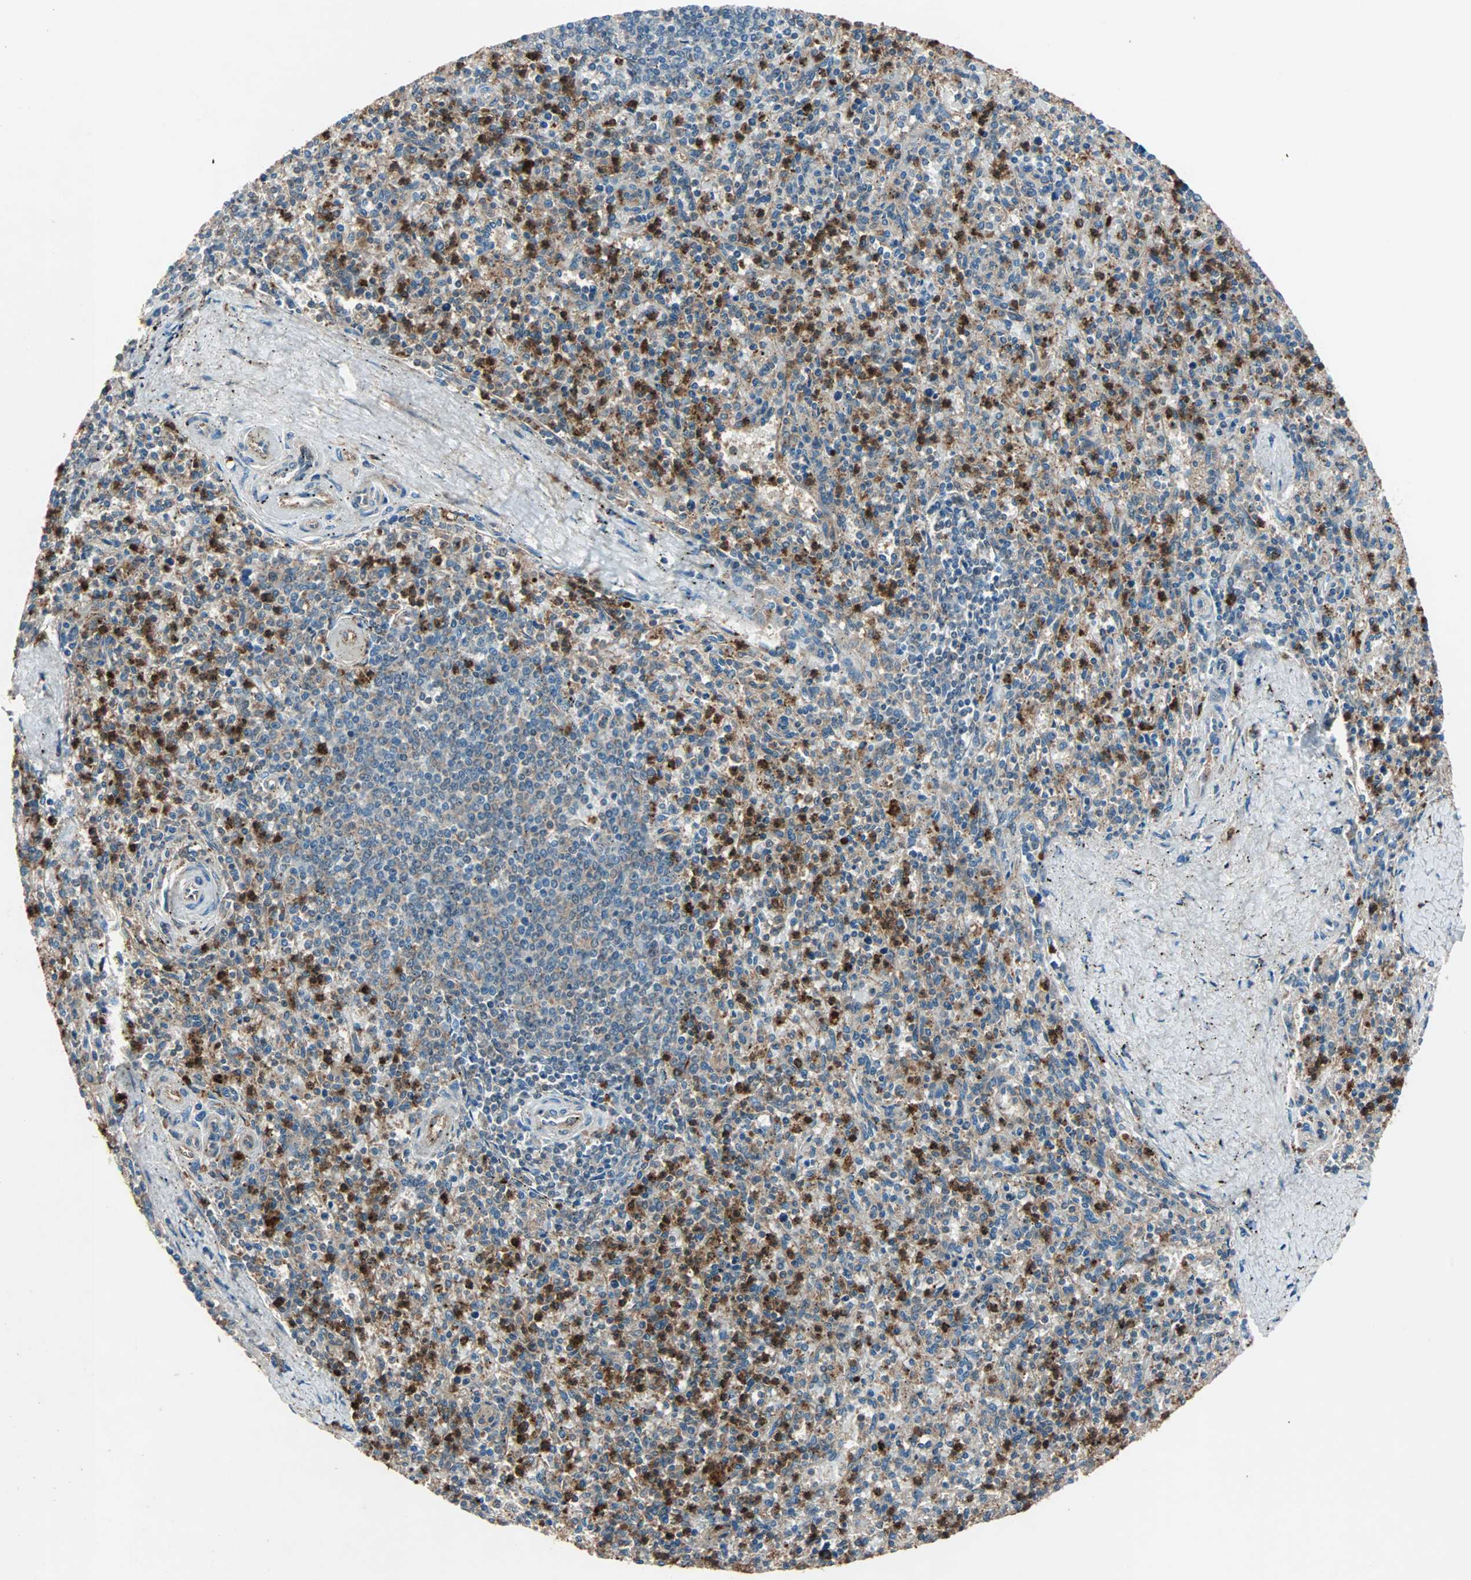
{"staining": {"intensity": "strong", "quantity": ">75%", "location": "cytoplasmic/membranous"}, "tissue": "spleen", "cell_type": "Cells in red pulp", "image_type": "normal", "snomed": [{"axis": "morphology", "description": "Normal tissue, NOS"}, {"axis": "topography", "description": "Spleen"}], "caption": "Immunohistochemistry (DAB) staining of benign spleen demonstrates strong cytoplasmic/membranous protein positivity in about >75% of cells in red pulp.", "gene": "GCK", "patient": {"sex": "male", "age": 72}}